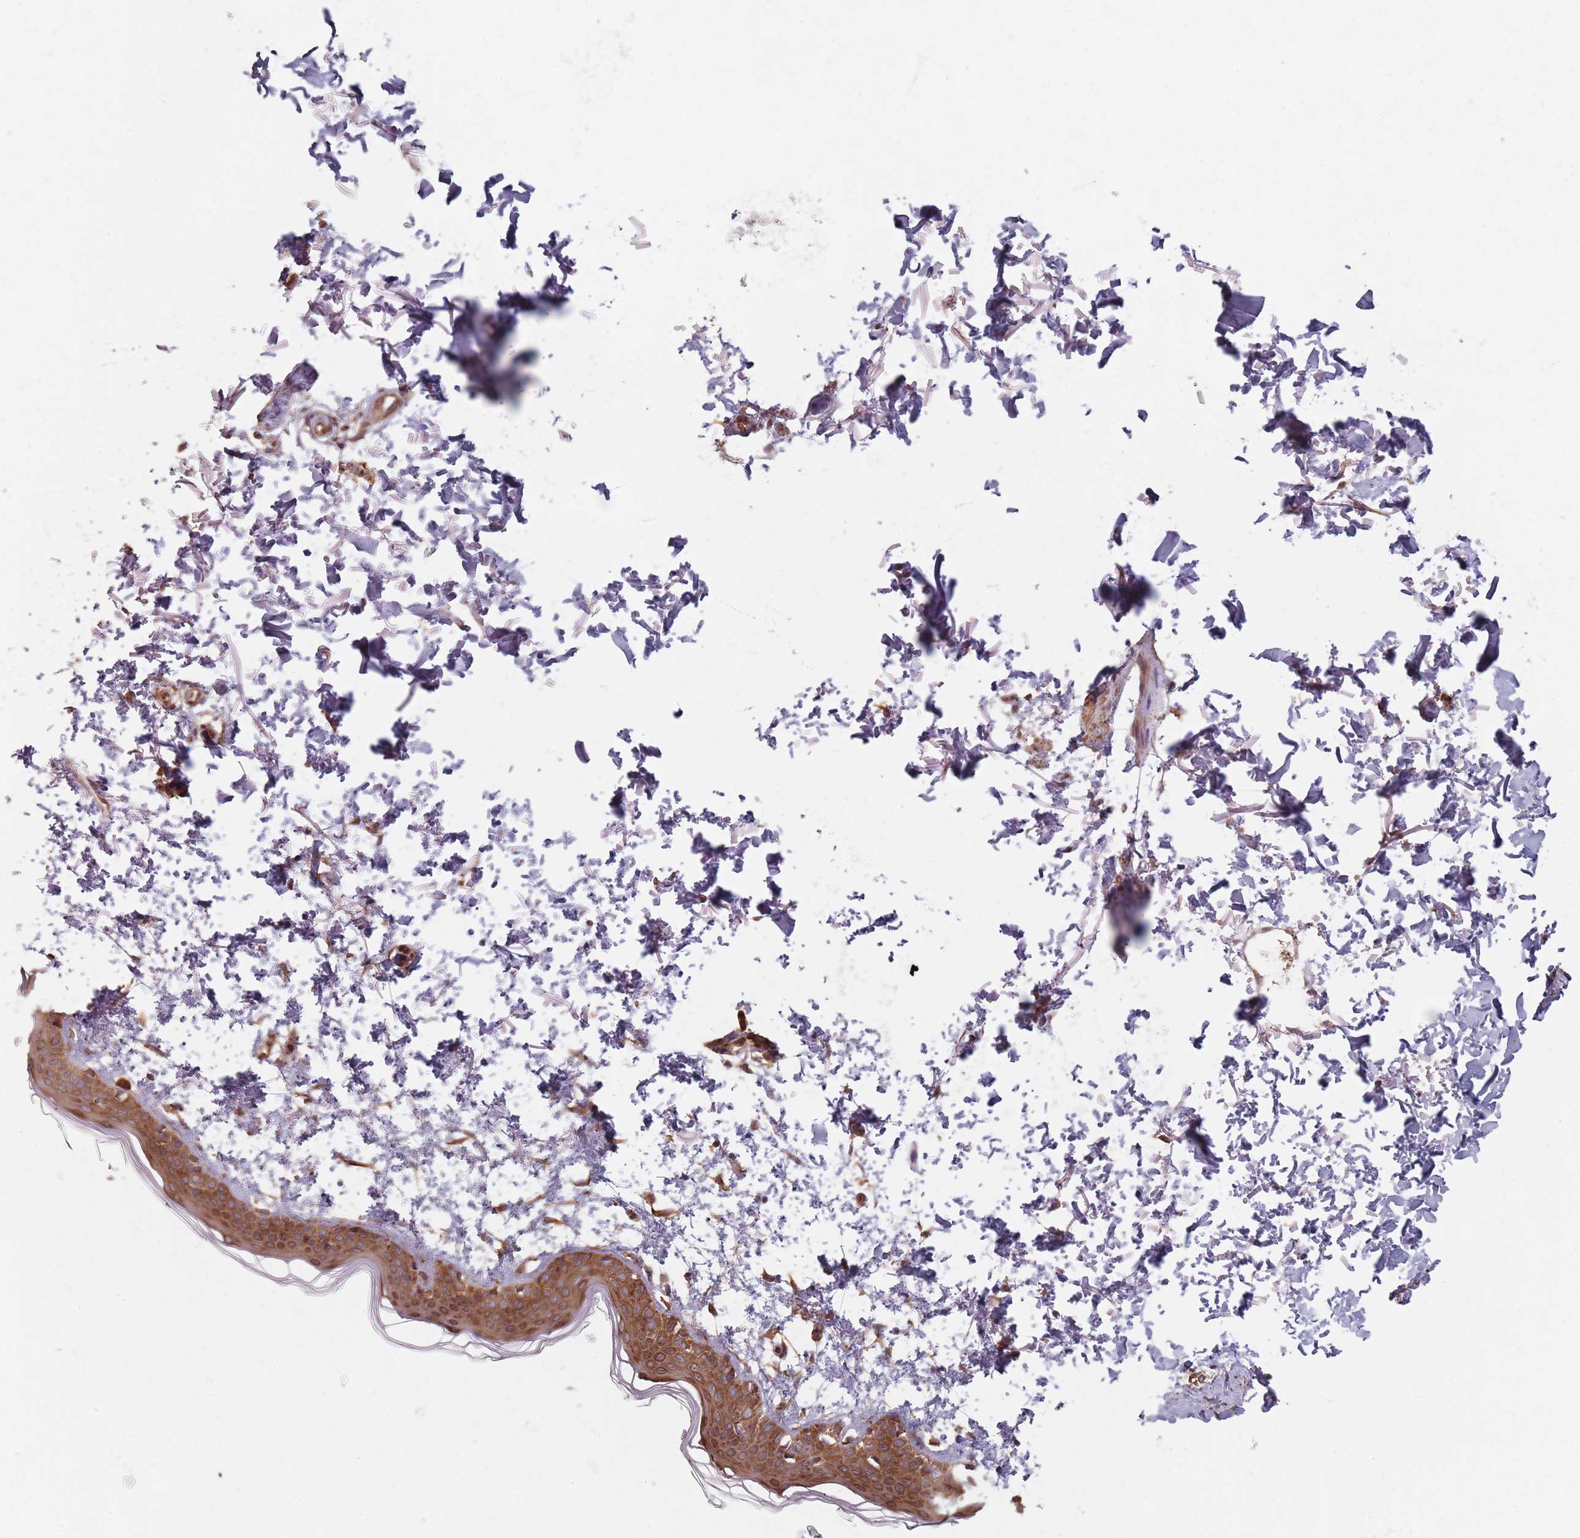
{"staining": {"intensity": "moderate", "quantity": ">75%", "location": "cytoplasmic/membranous"}, "tissue": "skin", "cell_type": "Fibroblasts", "image_type": "normal", "snomed": [{"axis": "morphology", "description": "Normal tissue, NOS"}, {"axis": "topography", "description": "Skin"}], "caption": "Immunohistochemical staining of normal human skin displays moderate cytoplasmic/membranous protein positivity in approximately >75% of fibroblasts.", "gene": "NOTCH3", "patient": {"sex": "male", "age": 66}}